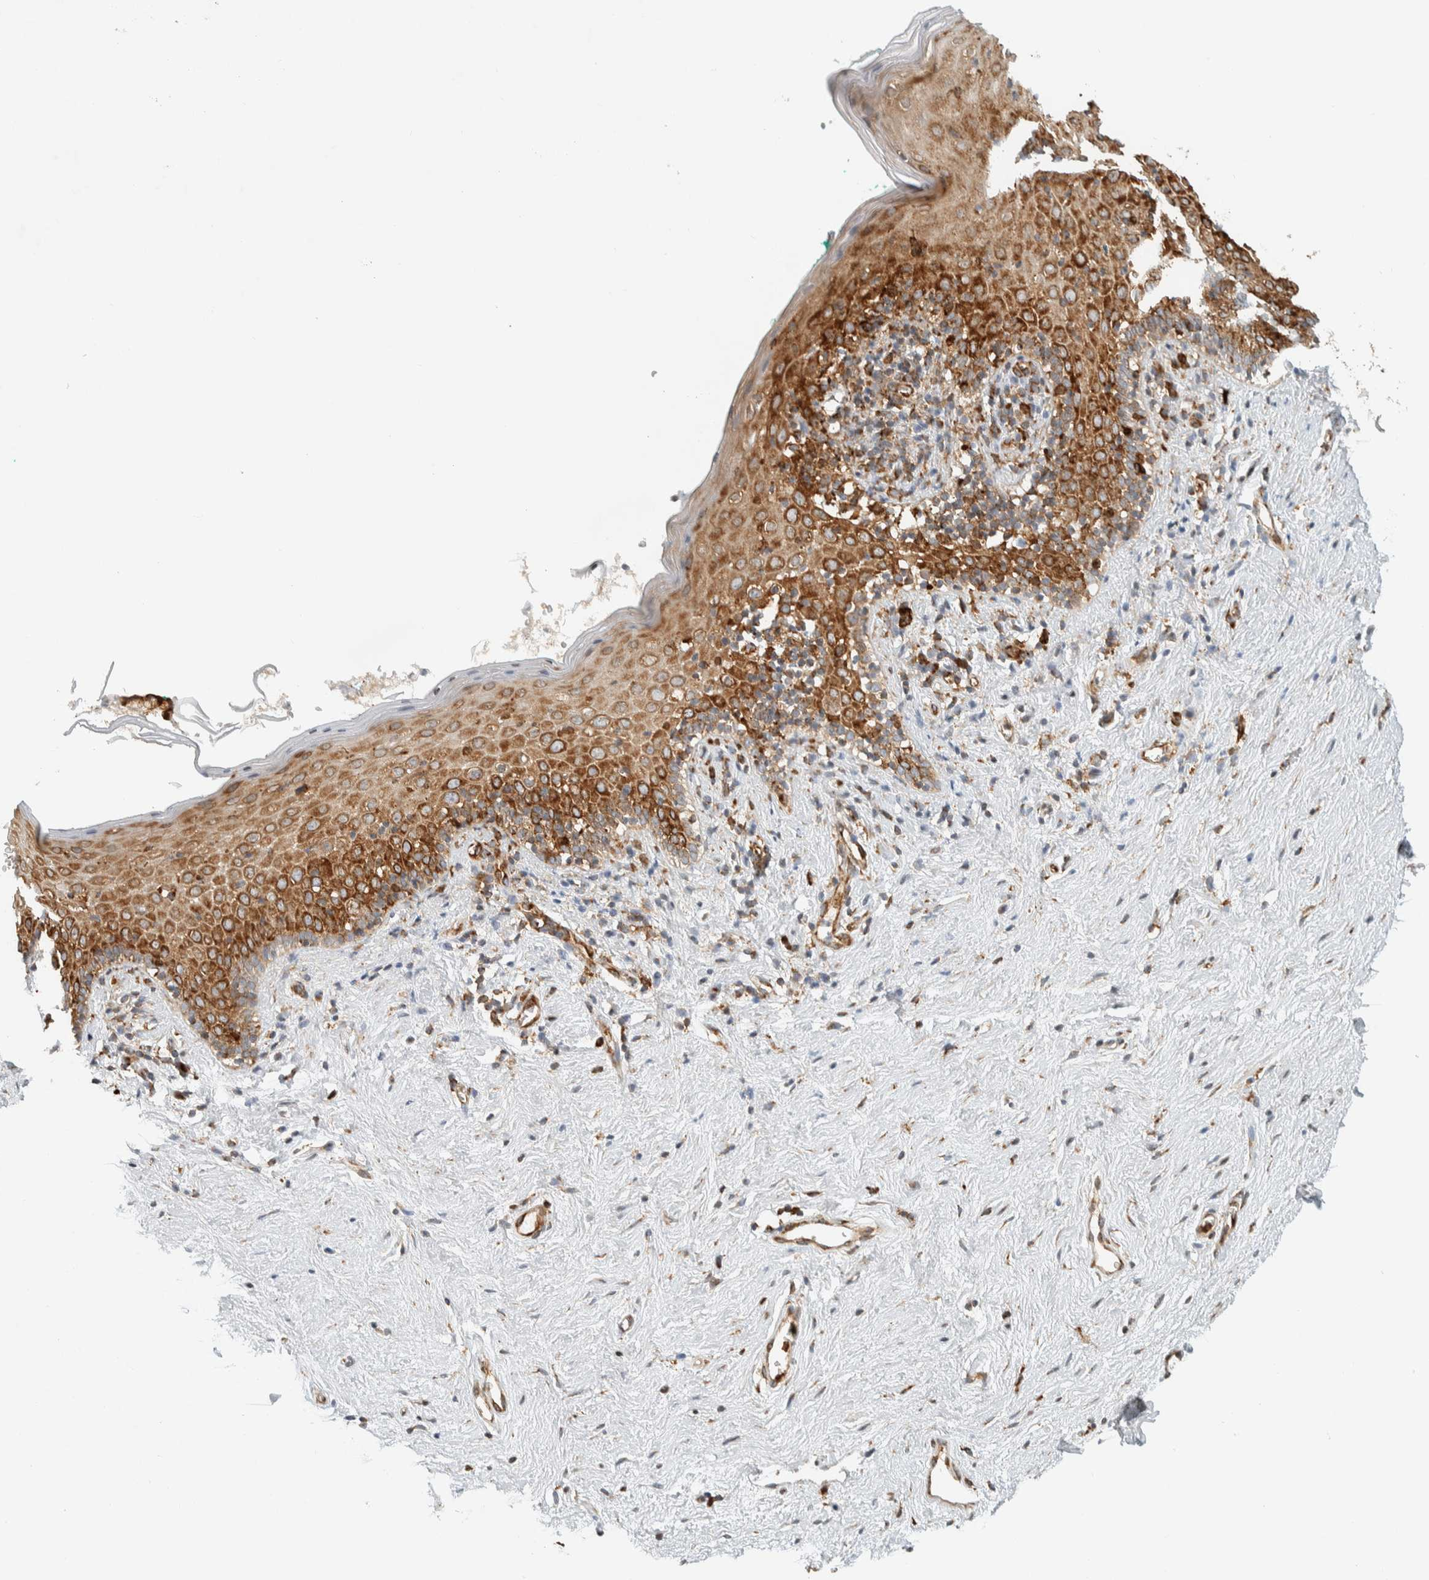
{"staining": {"intensity": "strong", "quantity": ">75%", "location": "cytoplasmic/membranous"}, "tissue": "vagina", "cell_type": "Squamous epithelial cells", "image_type": "normal", "snomed": [{"axis": "morphology", "description": "Normal tissue, NOS"}, {"axis": "topography", "description": "Vagina"}], "caption": "DAB (3,3'-diaminobenzidine) immunohistochemical staining of unremarkable human vagina shows strong cytoplasmic/membranous protein expression in approximately >75% of squamous epithelial cells.", "gene": "LLGL2", "patient": {"sex": "female", "age": 44}}